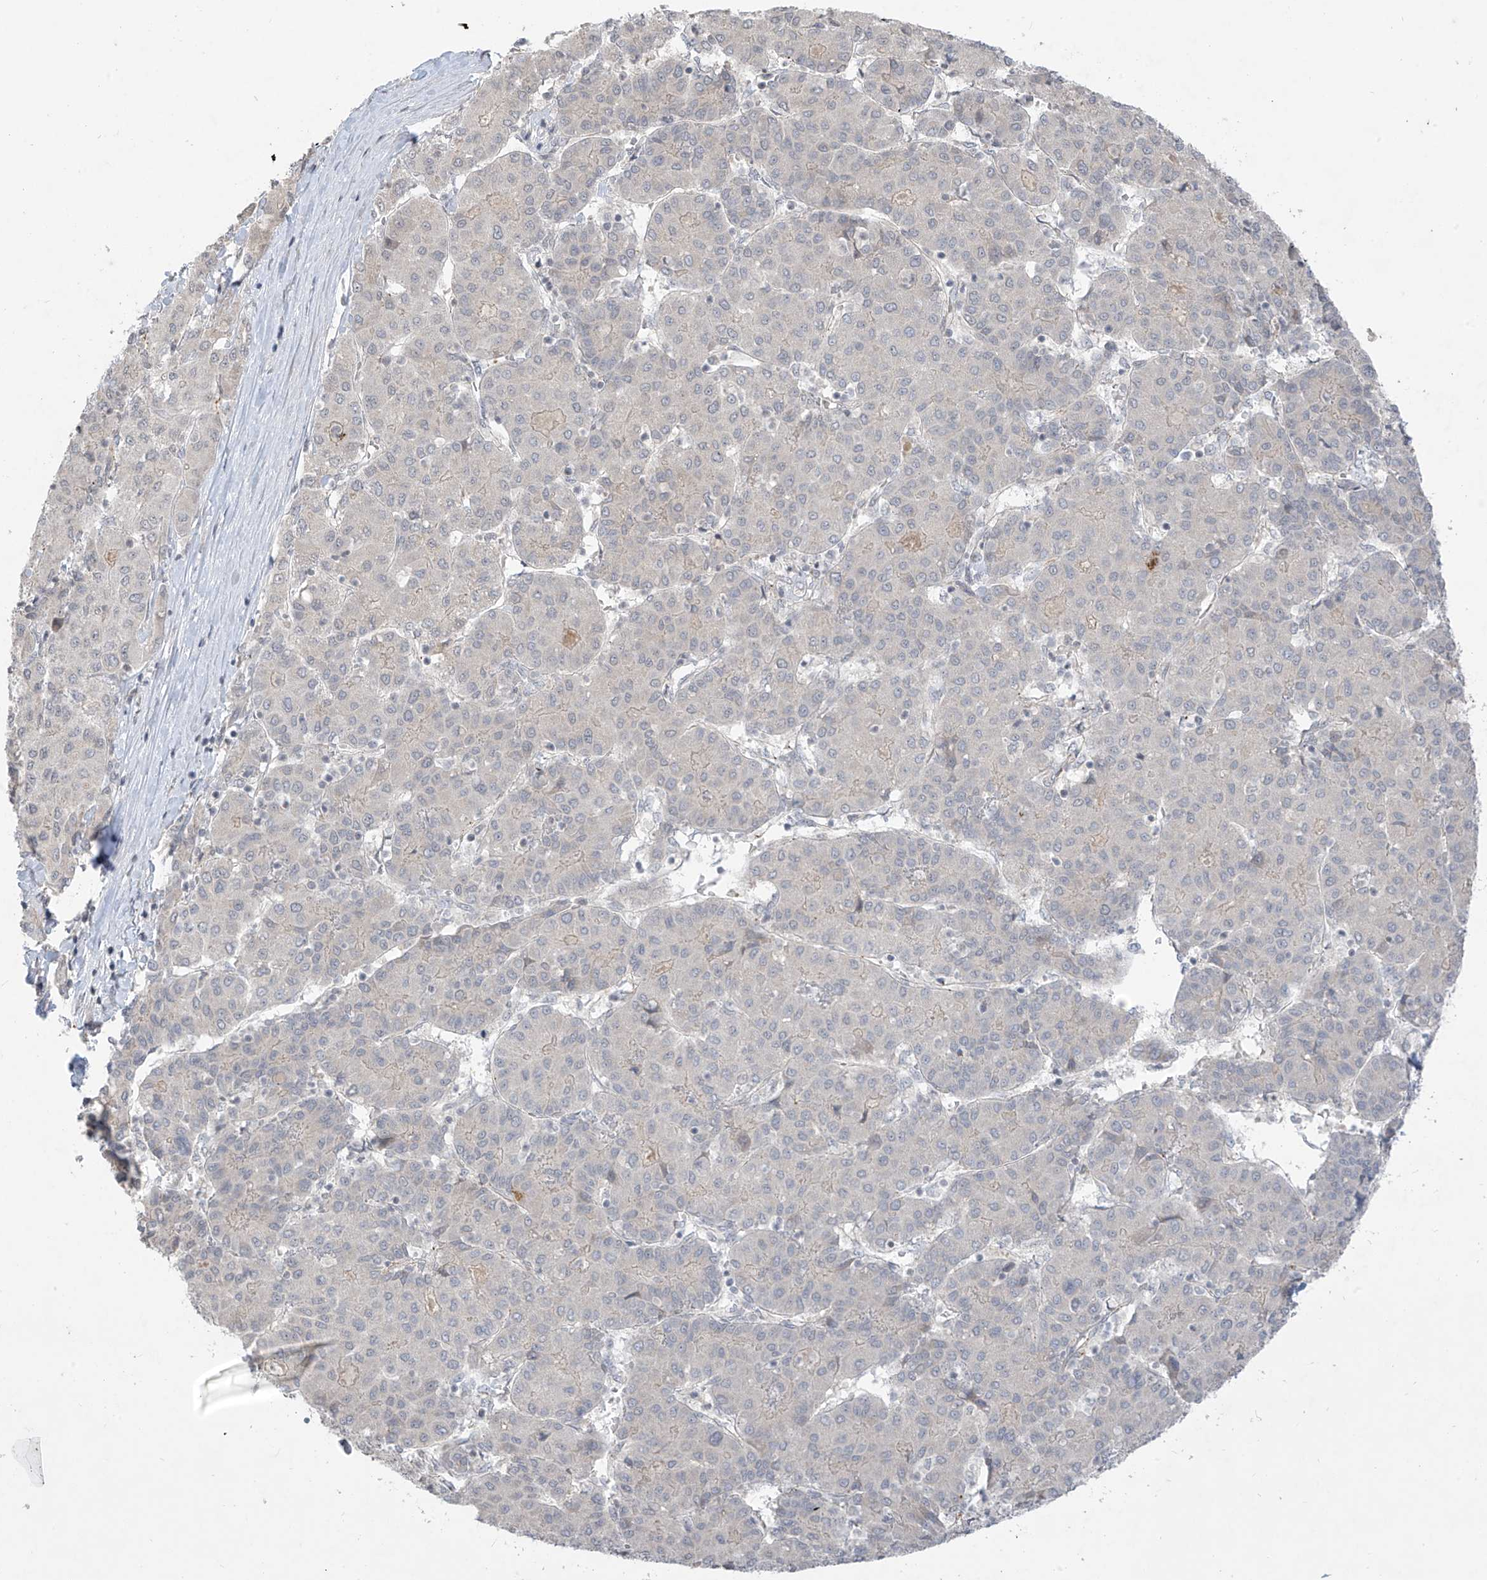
{"staining": {"intensity": "negative", "quantity": "none", "location": "none"}, "tissue": "liver cancer", "cell_type": "Tumor cells", "image_type": "cancer", "snomed": [{"axis": "morphology", "description": "Carcinoma, Hepatocellular, NOS"}, {"axis": "topography", "description": "Liver"}], "caption": "Liver hepatocellular carcinoma stained for a protein using immunohistochemistry shows no staining tumor cells.", "gene": "DGKQ", "patient": {"sex": "male", "age": 65}}